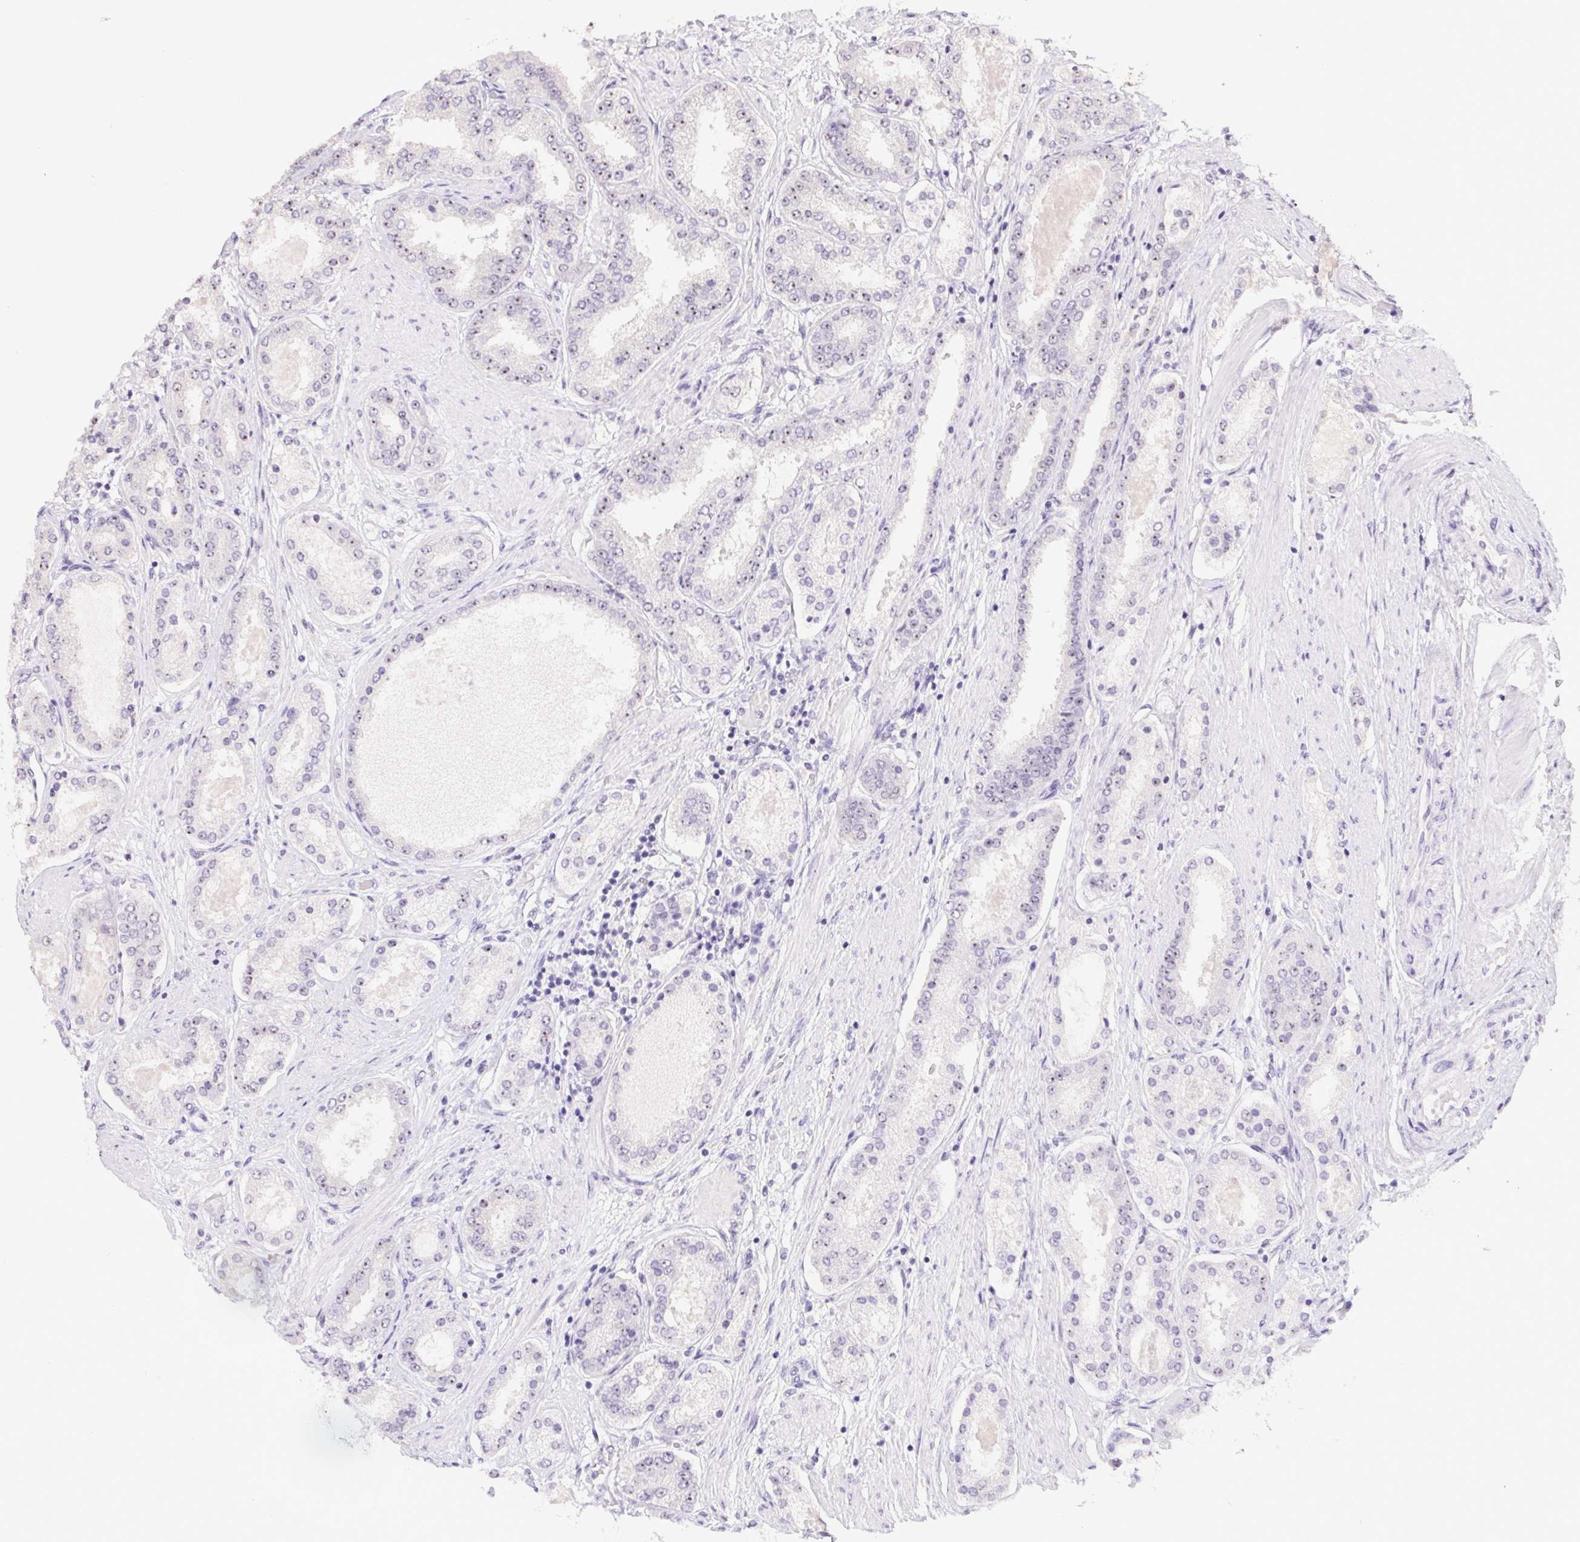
{"staining": {"intensity": "weak", "quantity": "<25%", "location": "nuclear"}, "tissue": "prostate cancer", "cell_type": "Tumor cells", "image_type": "cancer", "snomed": [{"axis": "morphology", "description": "Adenocarcinoma, High grade"}, {"axis": "topography", "description": "Prostate"}], "caption": "IHC of prostate adenocarcinoma (high-grade) demonstrates no staining in tumor cells.", "gene": "BATF2", "patient": {"sex": "male", "age": 63}}